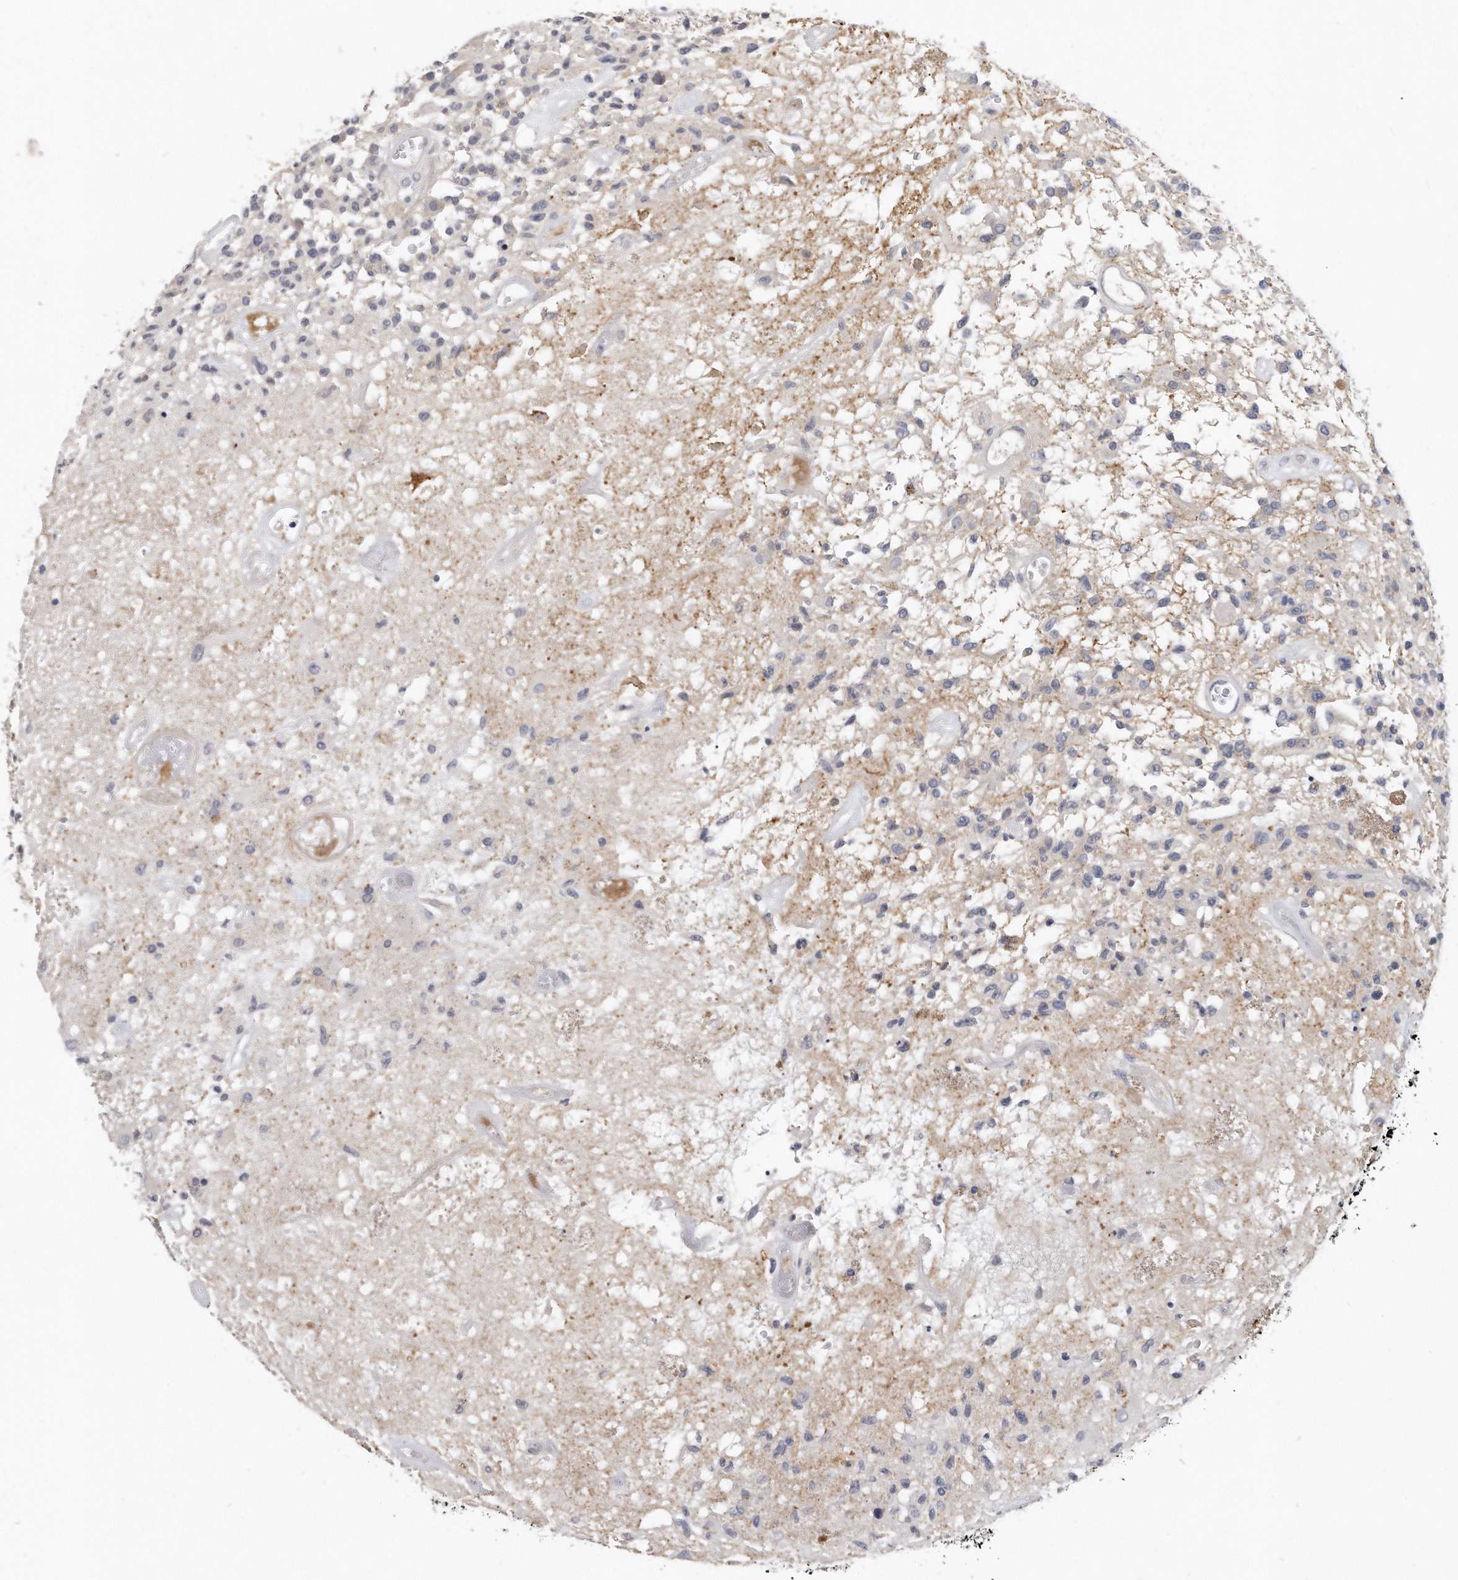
{"staining": {"intensity": "negative", "quantity": "none", "location": "none"}, "tissue": "glioma", "cell_type": "Tumor cells", "image_type": "cancer", "snomed": [{"axis": "morphology", "description": "Glioma, malignant, High grade"}, {"axis": "morphology", "description": "Glioblastoma, NOS"}, {"axis": "topography", "description": "Brain"}], "caption": "IHC micrograph of neoplastic tissue: glioma stained with DAB reveals no significant protein staining in tumor cells. The staining was performed using DAB to visualize the protein expression in brown, while the nuclei were stained in blue with hematoxylin (Magnification: 20x).", "gene": "KLHL7", "patient": {"sex": "male", "age": 60}}